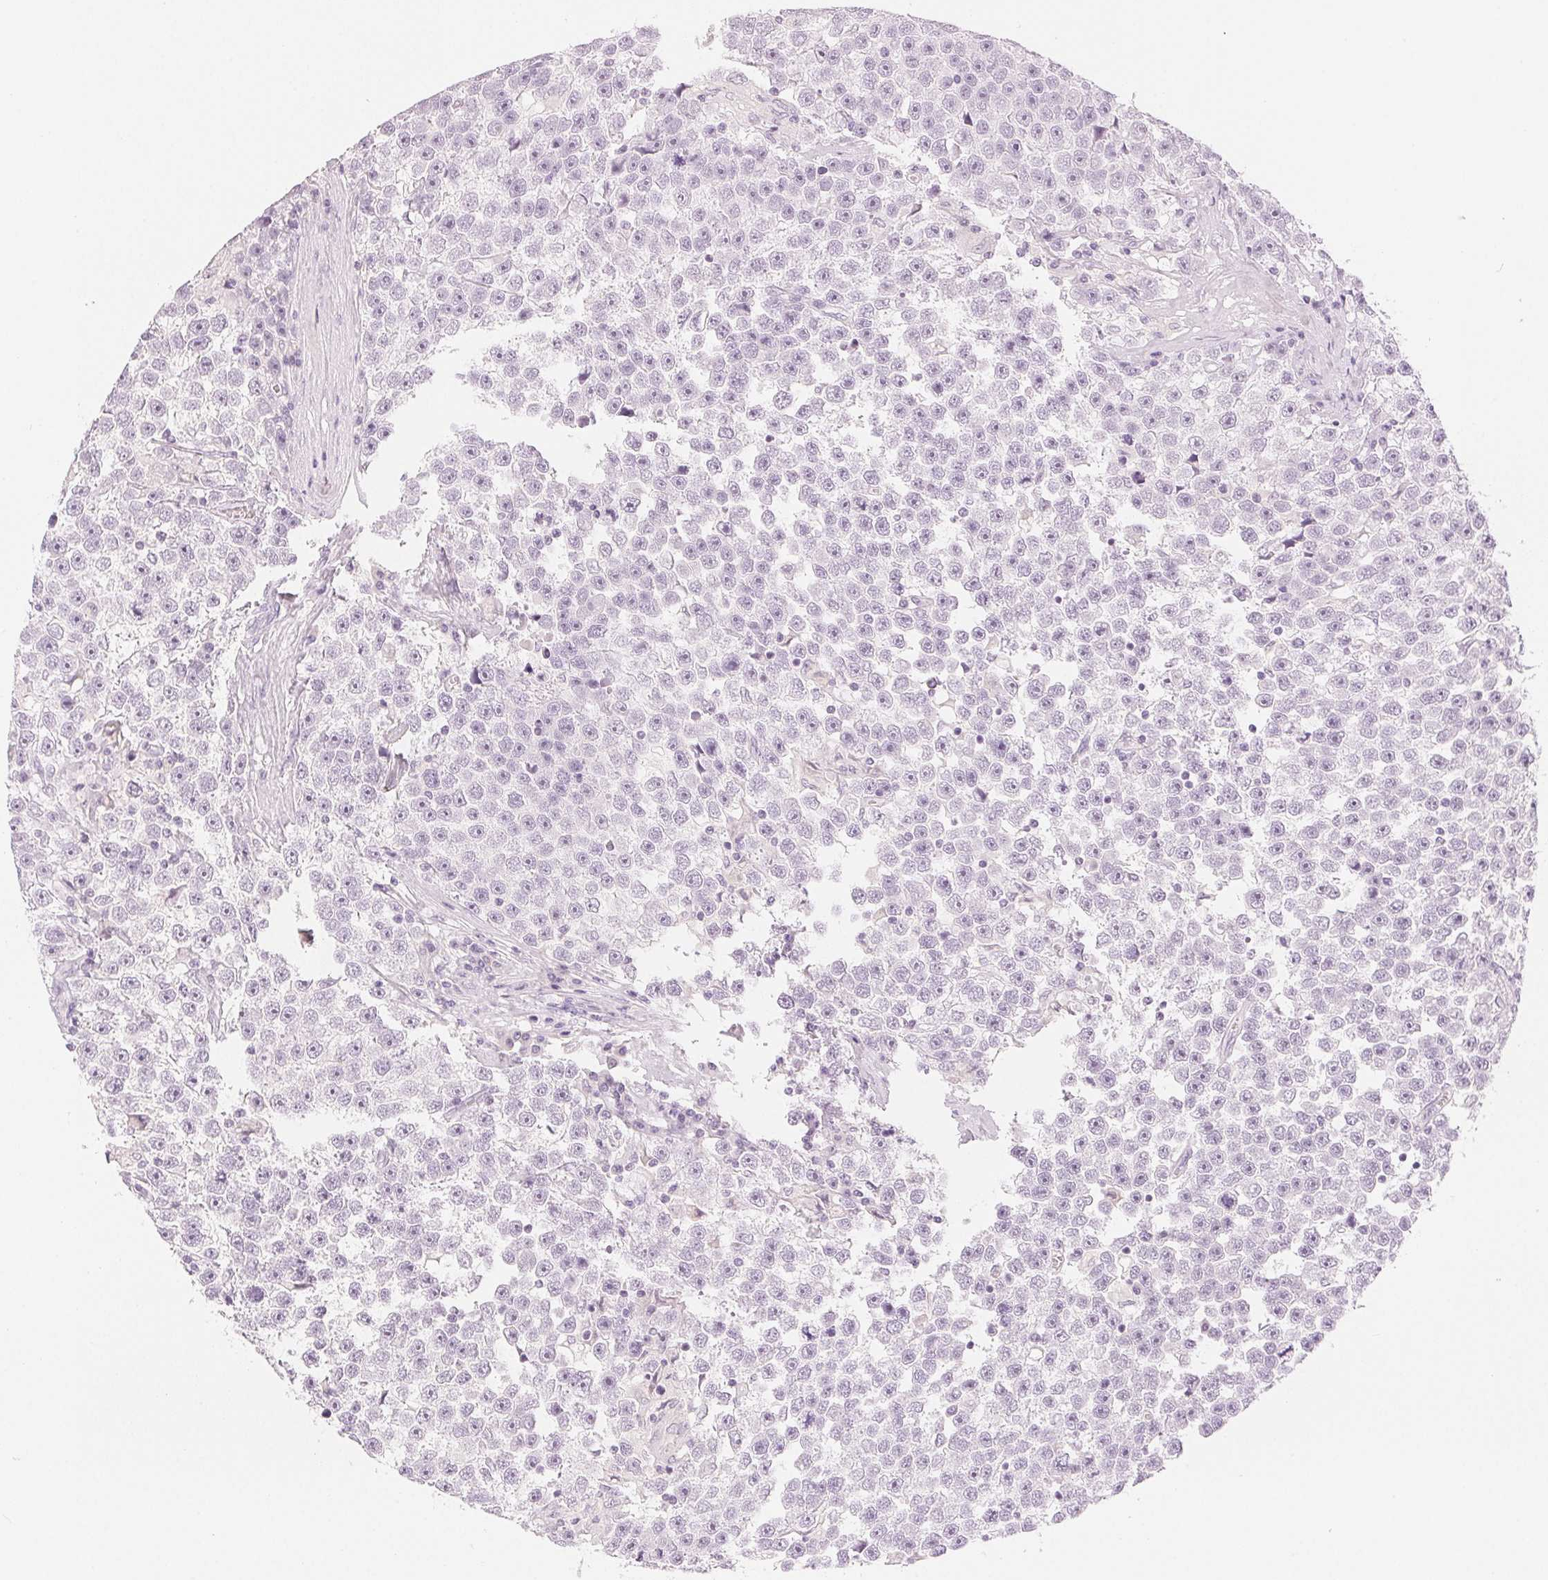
{"staining": {"intensity": "negative", "quantity": "none", "location": "none"}, "tissue": "testis cancer", "cell_type": "Tumor cells", "image_type": "cancer", "snomed": [{"axis": "morphology", "description": "Seminoma, NOS"}, {"axis": "topography", "description": "Testis"}], "caption": "An image of seminoma (testis) stained for a protein demonstrates no brown staining in tumor cells.", "gene": "SLC5A2", "patient": {"sex": "male", "age": 31}}